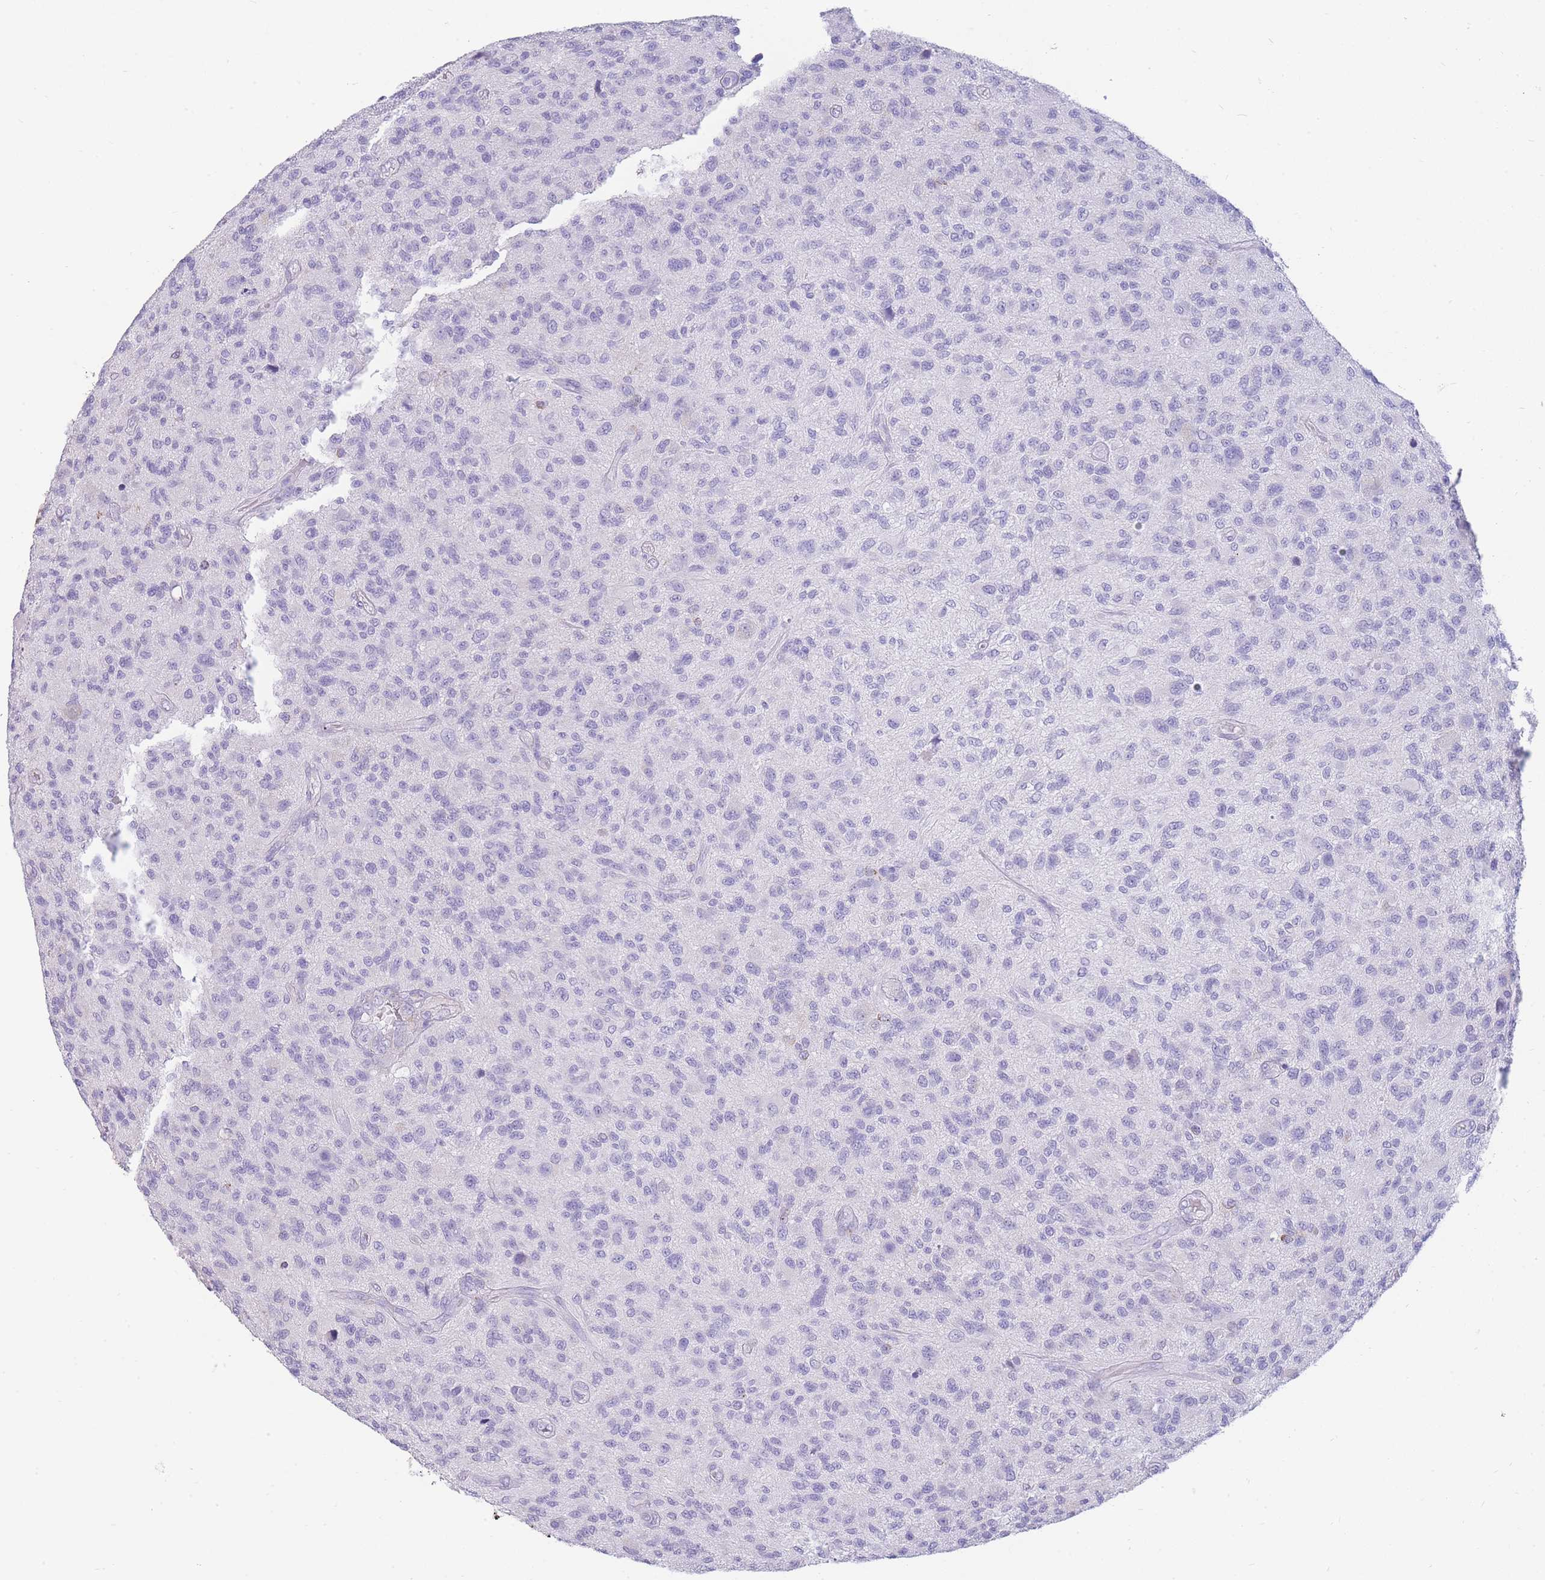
{"staining": {"intensity": "negative", "quantity": "none", "location": "none"}, "tissue": "glioma", "cell_type": "Tumor cells", "image_type": "cancer", "snomed": [{"axis": "morphology", "description": "Glioma, malignant, High grade"}, {"axis": "topography", "description": "Brain"}], "caption": "This is an immunohistochemistry micrograph of high-grade glioma (malignant). There is no expression in tumor cells.", "gene": "UPK1A", "patient": {"sex": "male", "age": 47}}